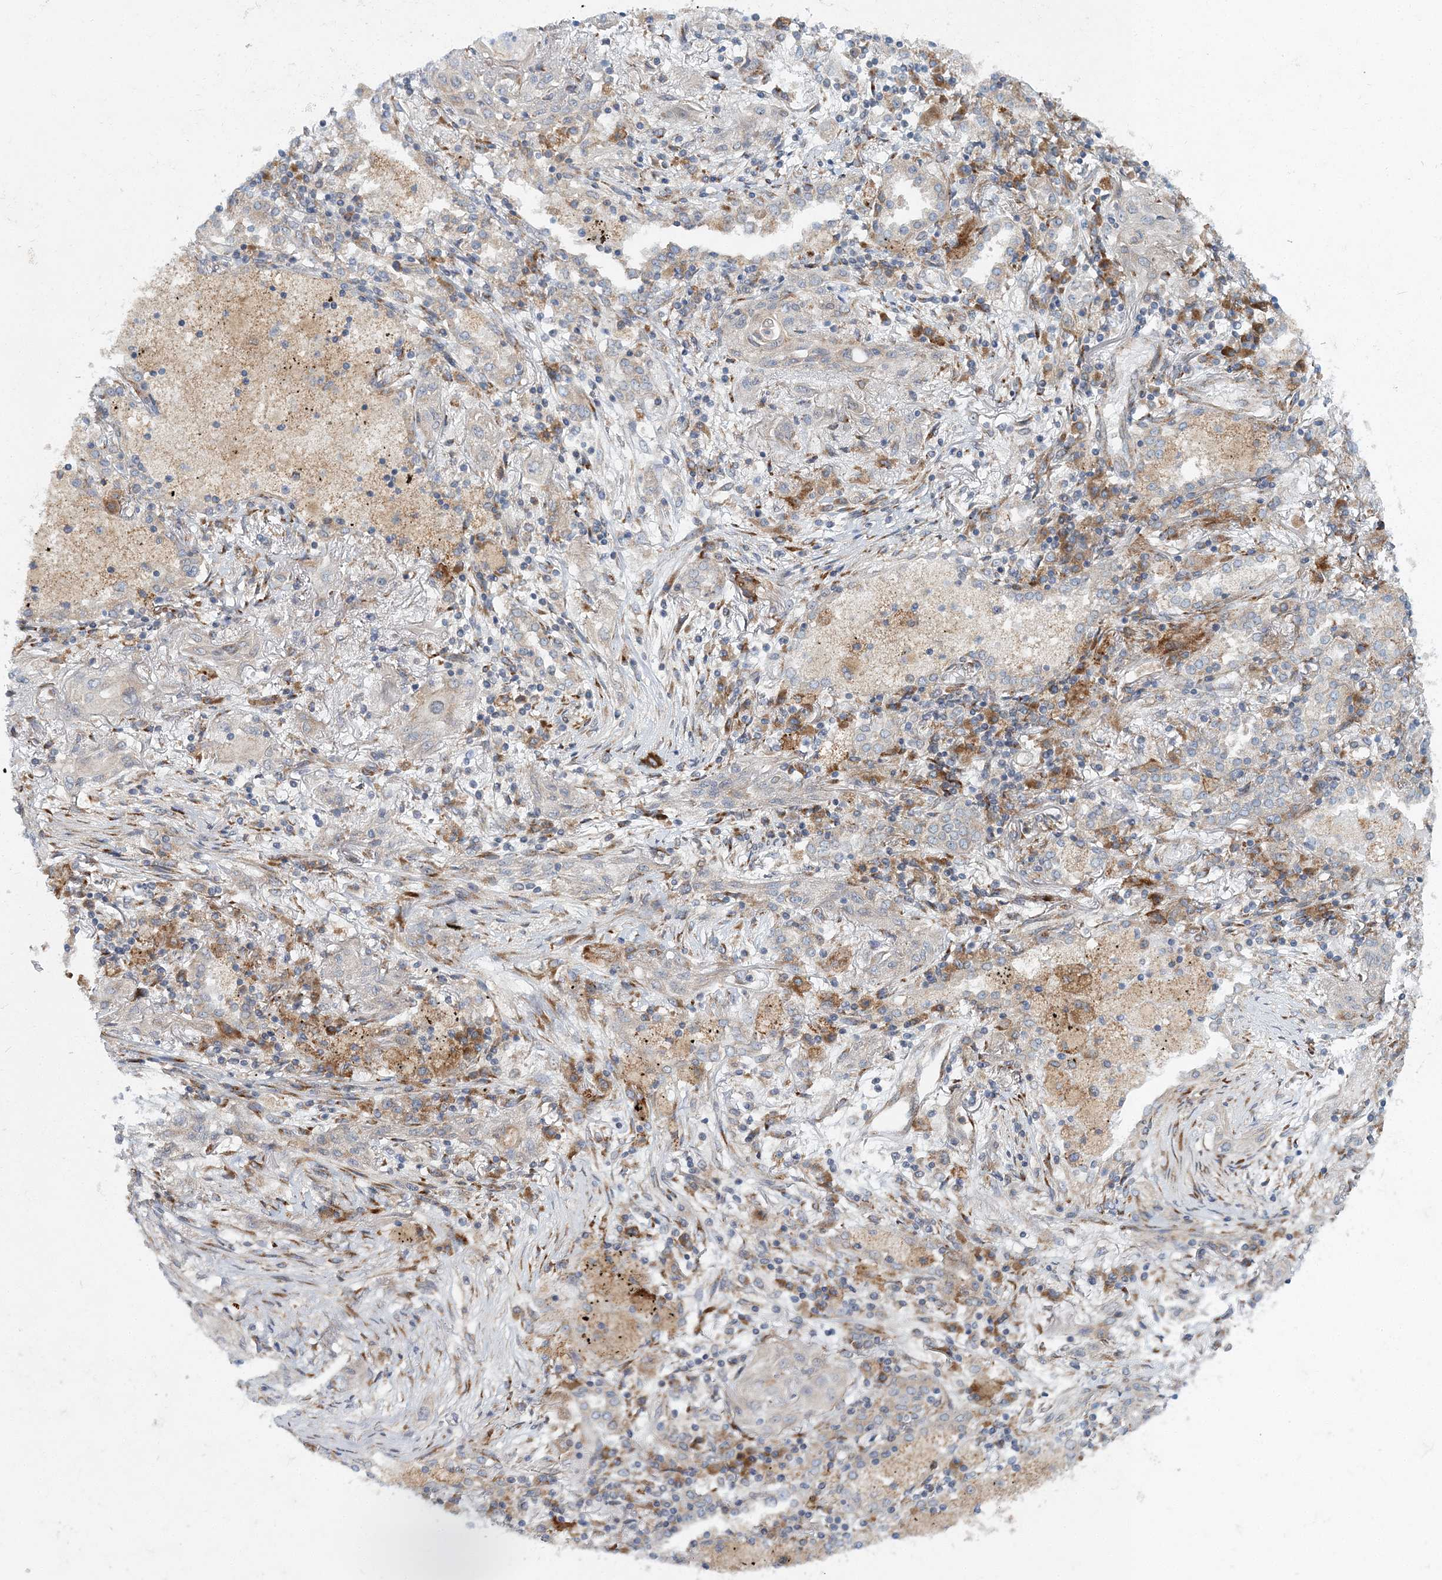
{"staining": {"intensity": "negative", "quantity": "none", "location": "none"}, "tissue": "lung cancer", "cell_type": "Tumor cells", "image_type": "cancer", "snomed": [{"axis": "morphology", "description": "Squamous cell carcinoma, NOS"}, {"axis": "topography", "description": "Lung"}], "caption": "The IHC micrograph has no significant positivity in tumor cells of lung squamous cell carcinoma tissue. (Stains: DAB (3,3'-diaminobenzidine) immunohistochemistry with hematoxylin counter stain, Microscopy: brightfield microscopy at high magnification).", "gene": "NBAS", "patient": {"sex": "female", "age": 47}}